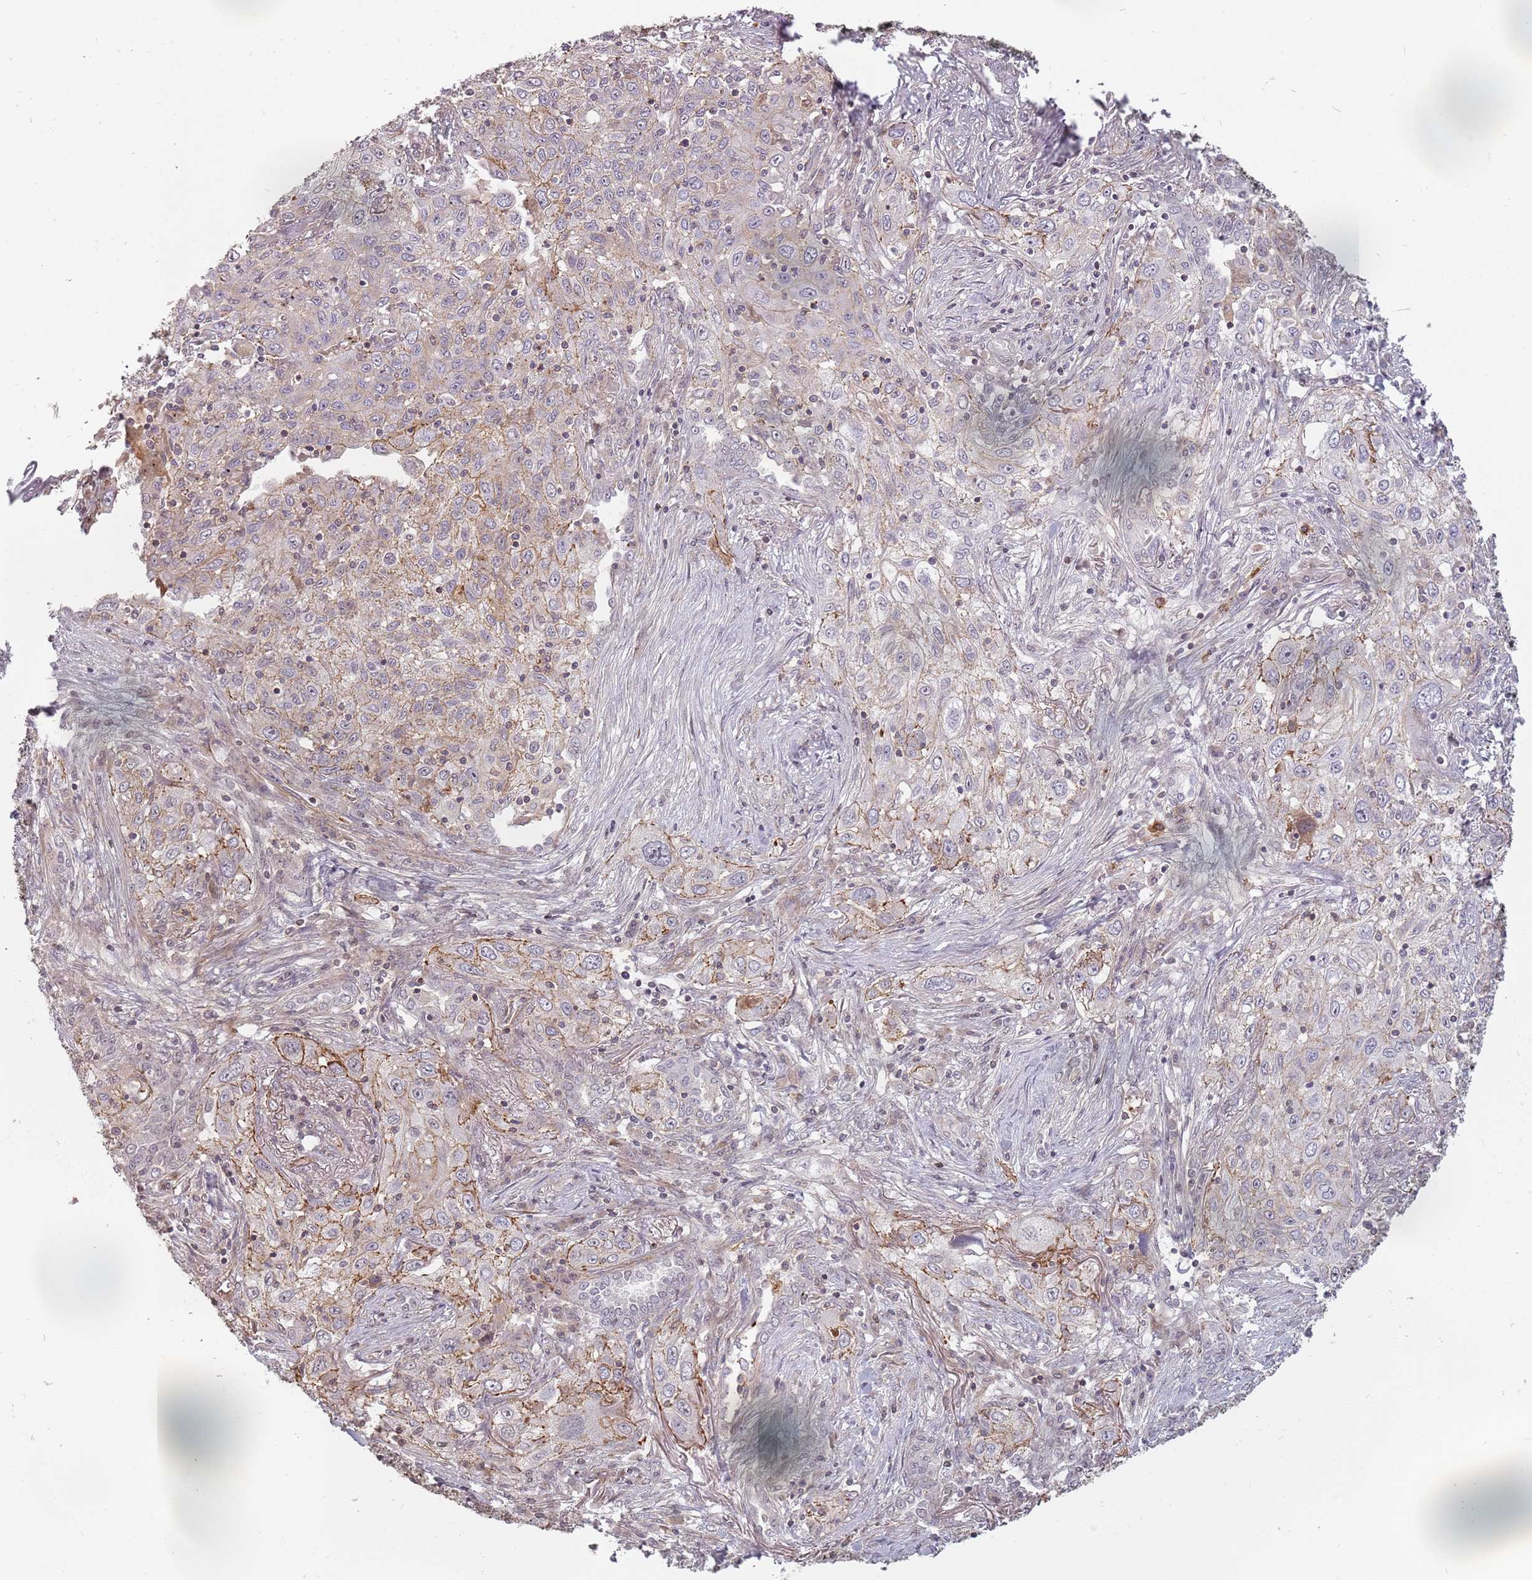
{"staining": {"intensity": "moderate", "quantity": "<25%", "location": "cytoplasmic/membranous"}, "tissue": "lung cancer", "cell_type": "Tumor cells", "image_type": "cancer", "snomed": [{"axis": "morphology", "description": "Squamous cell carcinoma, NOS"}, {"axis": "topography", "description": "Lung"}], "caption": "Immunohistochemical staining of lung cancer reveals moderate cytoplasmic/membranous protein expression in about <25% of tumor cells.", "gene": "PPP1R14C", "patient": {"sex": "female", "age": 69}}